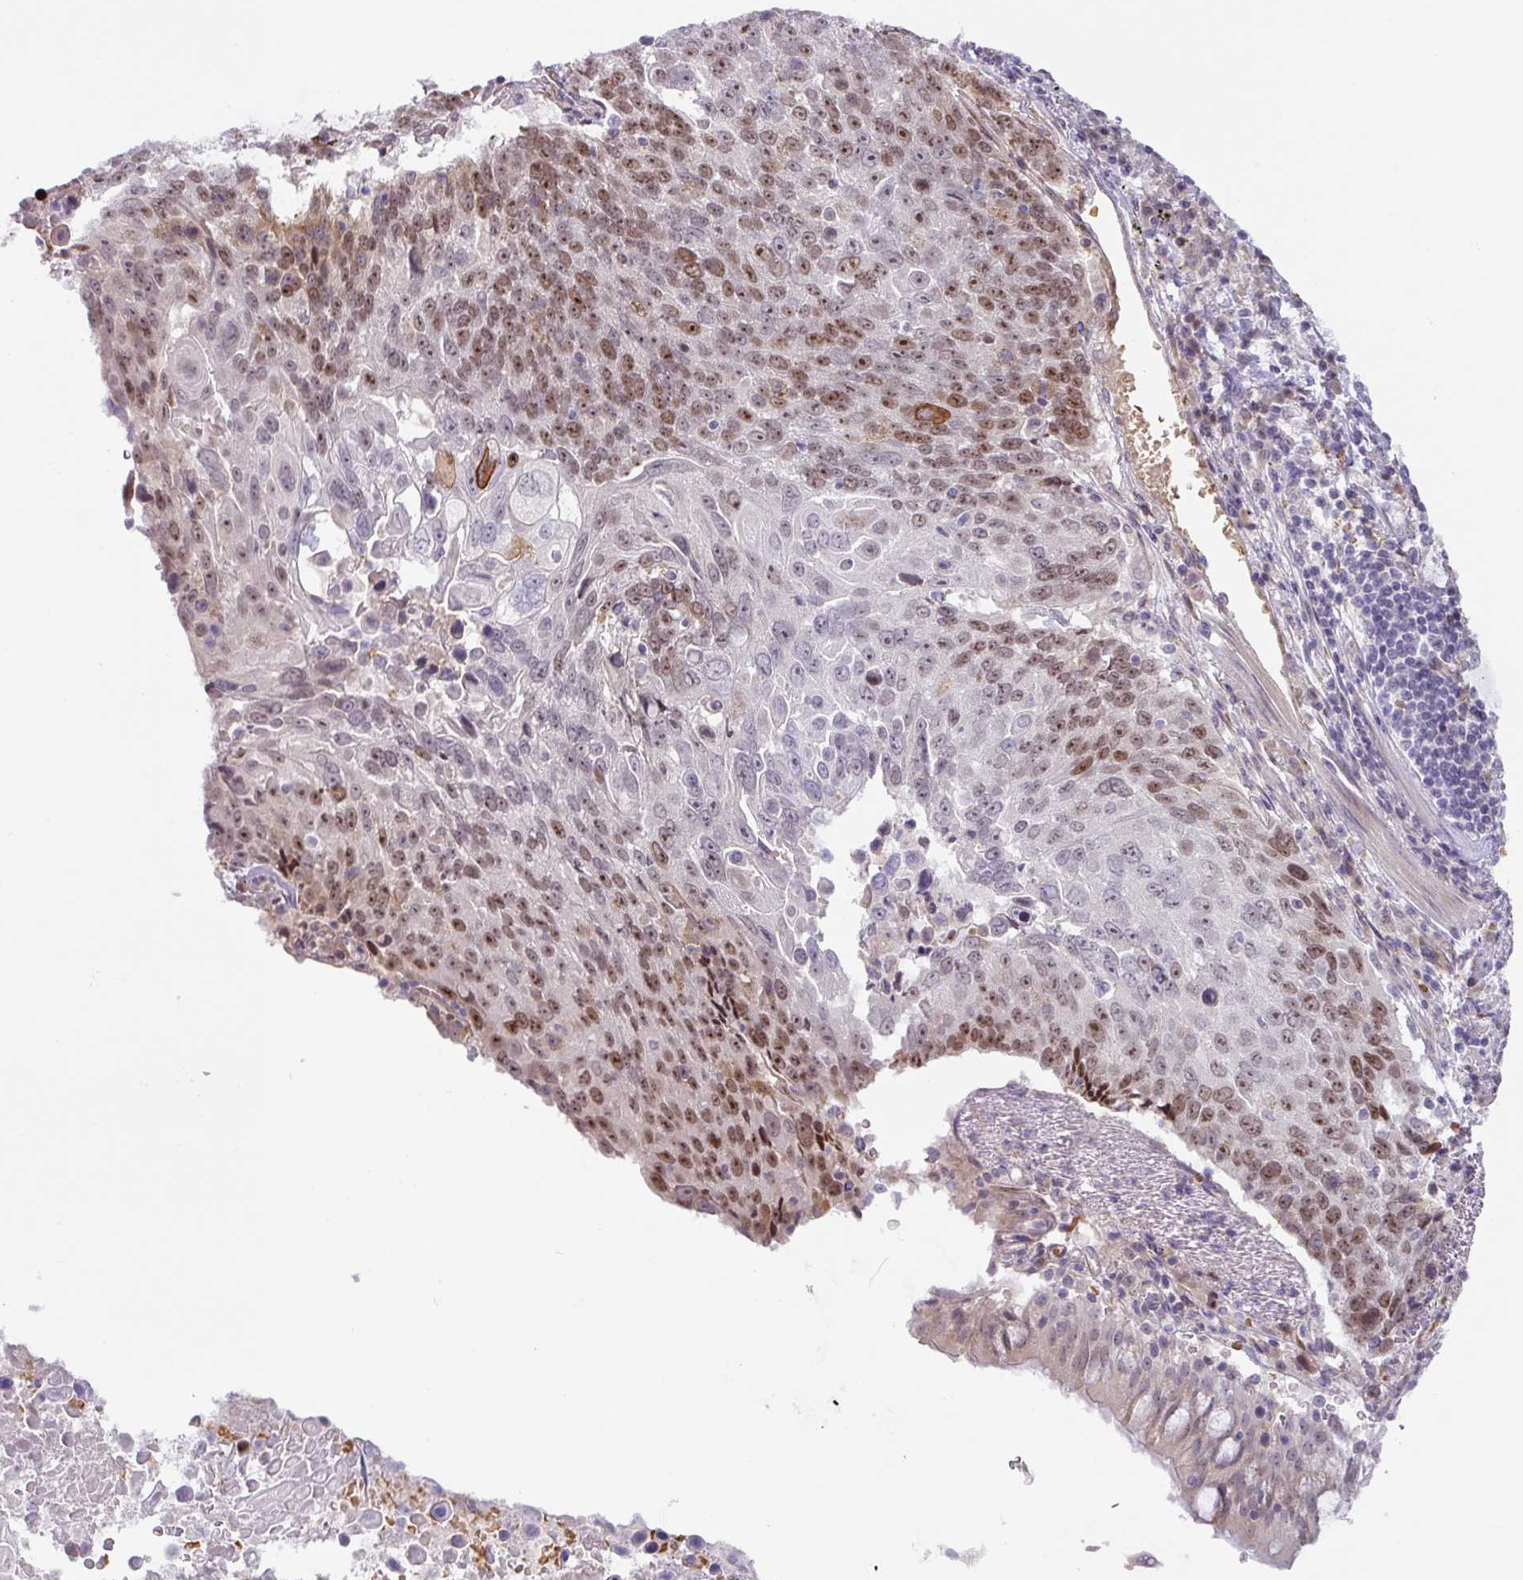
{"staining": {"intensity": "moderate", "quantity": "25%-75%", "location": "nuclear"}, "tissue": "lung cancer", "cell_type": "Tumor cells", "image_type": "cancer", "snomed": [{"axis": "morphology", "description": "Squamous cell carcinoma, NOS"}, {"axis": "topography", "description": "Lung"}], "caption": "Immunohistochemistry micrograph of lung cancer (squamous cell carcinoma) stained for a protein (brown), which reveals medium levels of moderate nuclear staining in about 25%-75% of tumor cells.", "gene": "PARP2", "patient": {"sex": "male", "age": 66}}